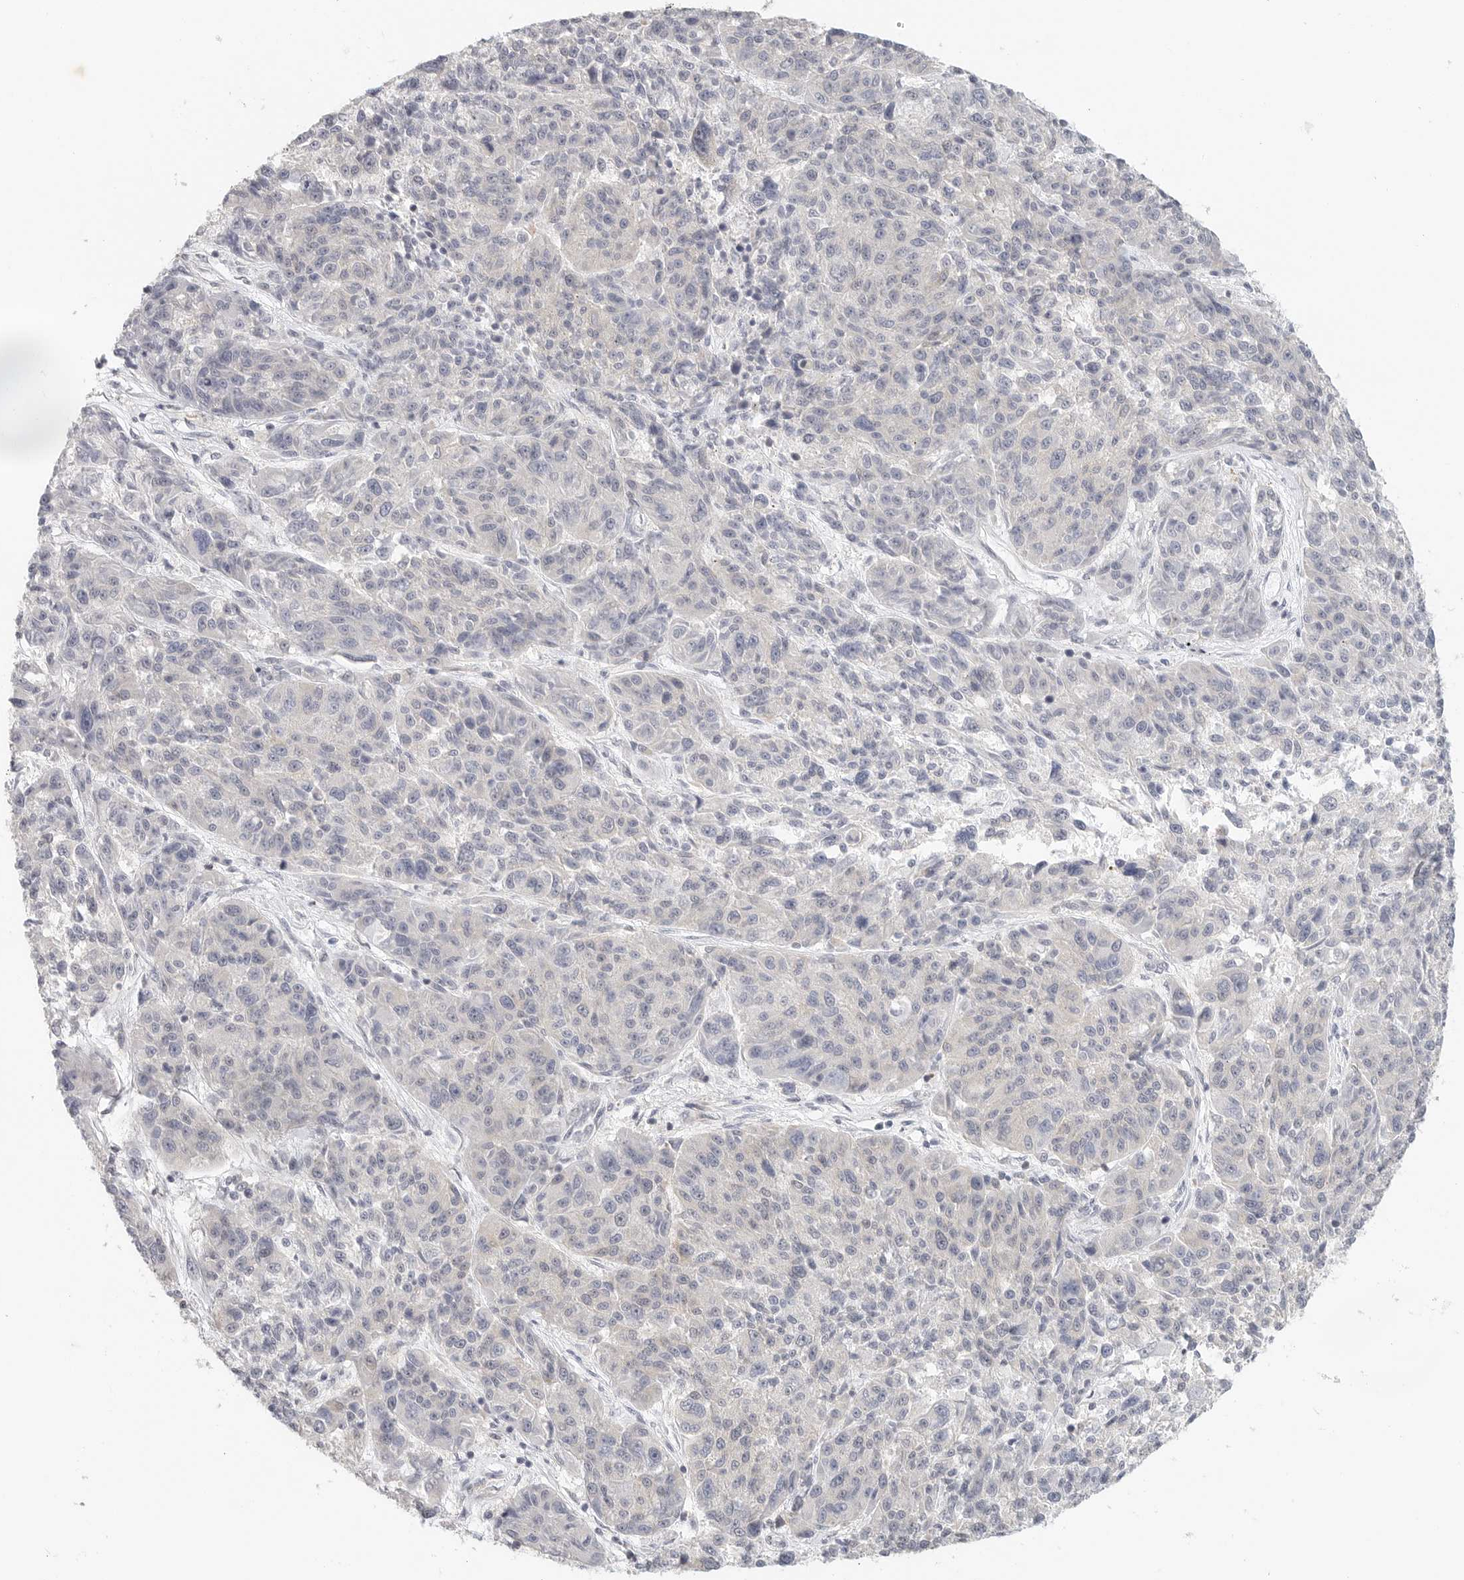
{"staining": {"intensity": "negative", "quantity": "none", "location": "none"}, "tissue": "melanoma", "cell_type": "Tumor cells", "image_type": "cancer", "snomed": [{"axis": "morphology", "description": "Malignant melanoma, NOS"}, {"axis": "topography", "description": "Skin"}], "caption": "Immunohistochemistry (IHC) histopathology image of malignant melanoma stained for a protein (brown), which reveals no staining in tumor cells. (DAB immunohistochemistry (IHC), high magnification).", "gene": "HDAC6", "patient": {"sex": "male", "age": 53}}